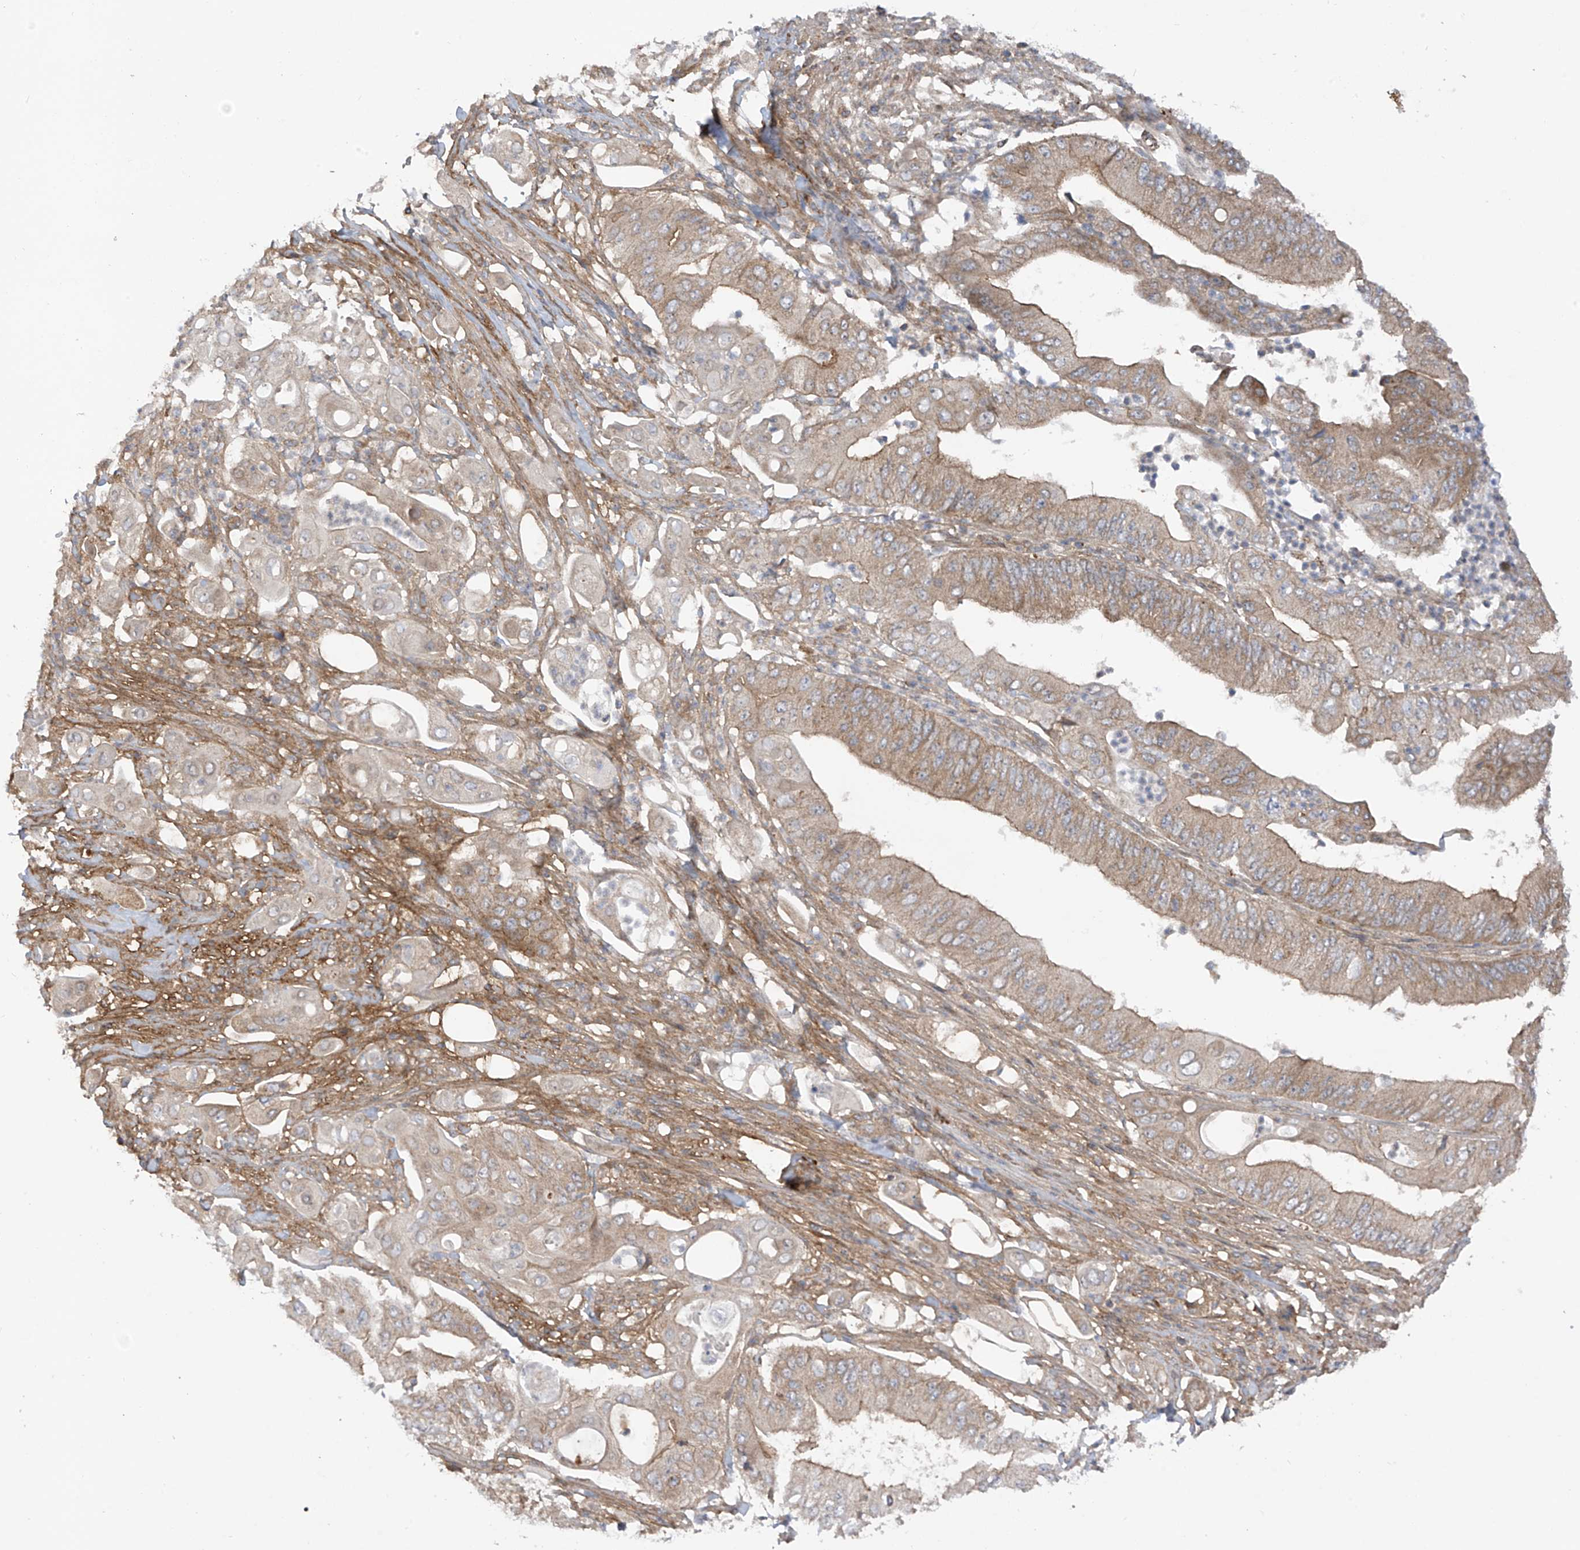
{"staining": {"intensity": "moderate", "quantity": ">75%", "location": "cytoplasmic/membranous"}, "tissue": "pancreatic cancer", "cell_type": "Tumor cells", "image_type": "cancer", "snomed": [{"axis": "morphology", "description": "Adenocarcinoma, NOS"}, {"axis": "topography", "description": "Pancreas"}], "caption": "Immunohistochemistry of pancreatic cancer (adenocarcinoma) shows medium levels of moderate cytoplasmic/membranous positivity in about >75% of tumor cells.", "gene": "REPS1", "patient": {"sex": "female", "age": 77}}